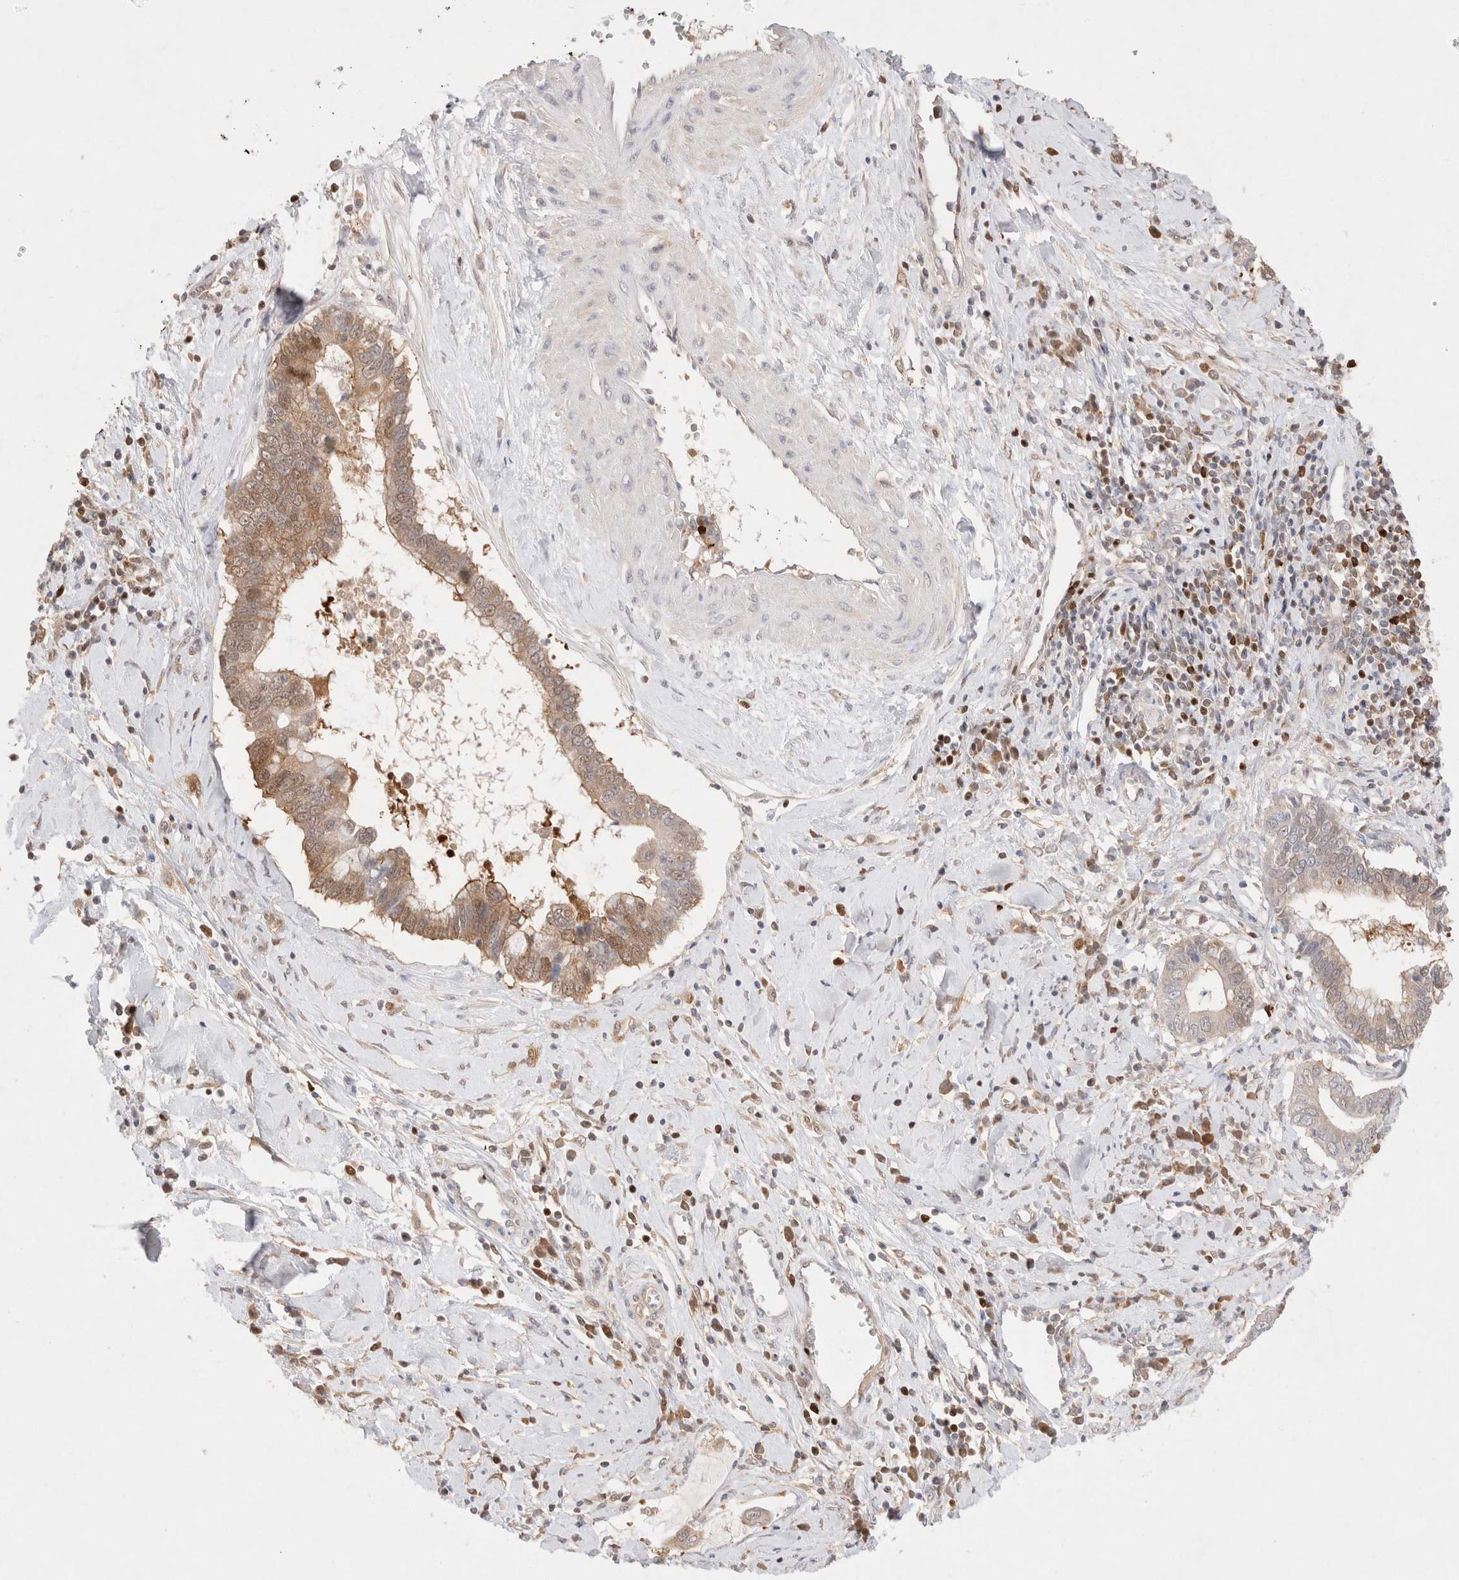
{"staining": {"intensity": "weak", "quantity": ">75%", "location": "cytoplasmic/membranous,nuclear"}, "tissue": "cervical cancer", "cell_type": "Tumor cells", "image_type": "cancer", "snomed": [{"axis": "morphology", "description": "Adenocarcinoma, NOS"}, {"axis": "topography", "description": "Cervix"}], "caption": "IHC of adenocarcinoma (cervical) shows low levels of weak cytoplasmic/membranous and nuclear positivity in about >75% of tumor cells.", "gene": "STARD10", "patient": {"sex": "female", "age": 44}}